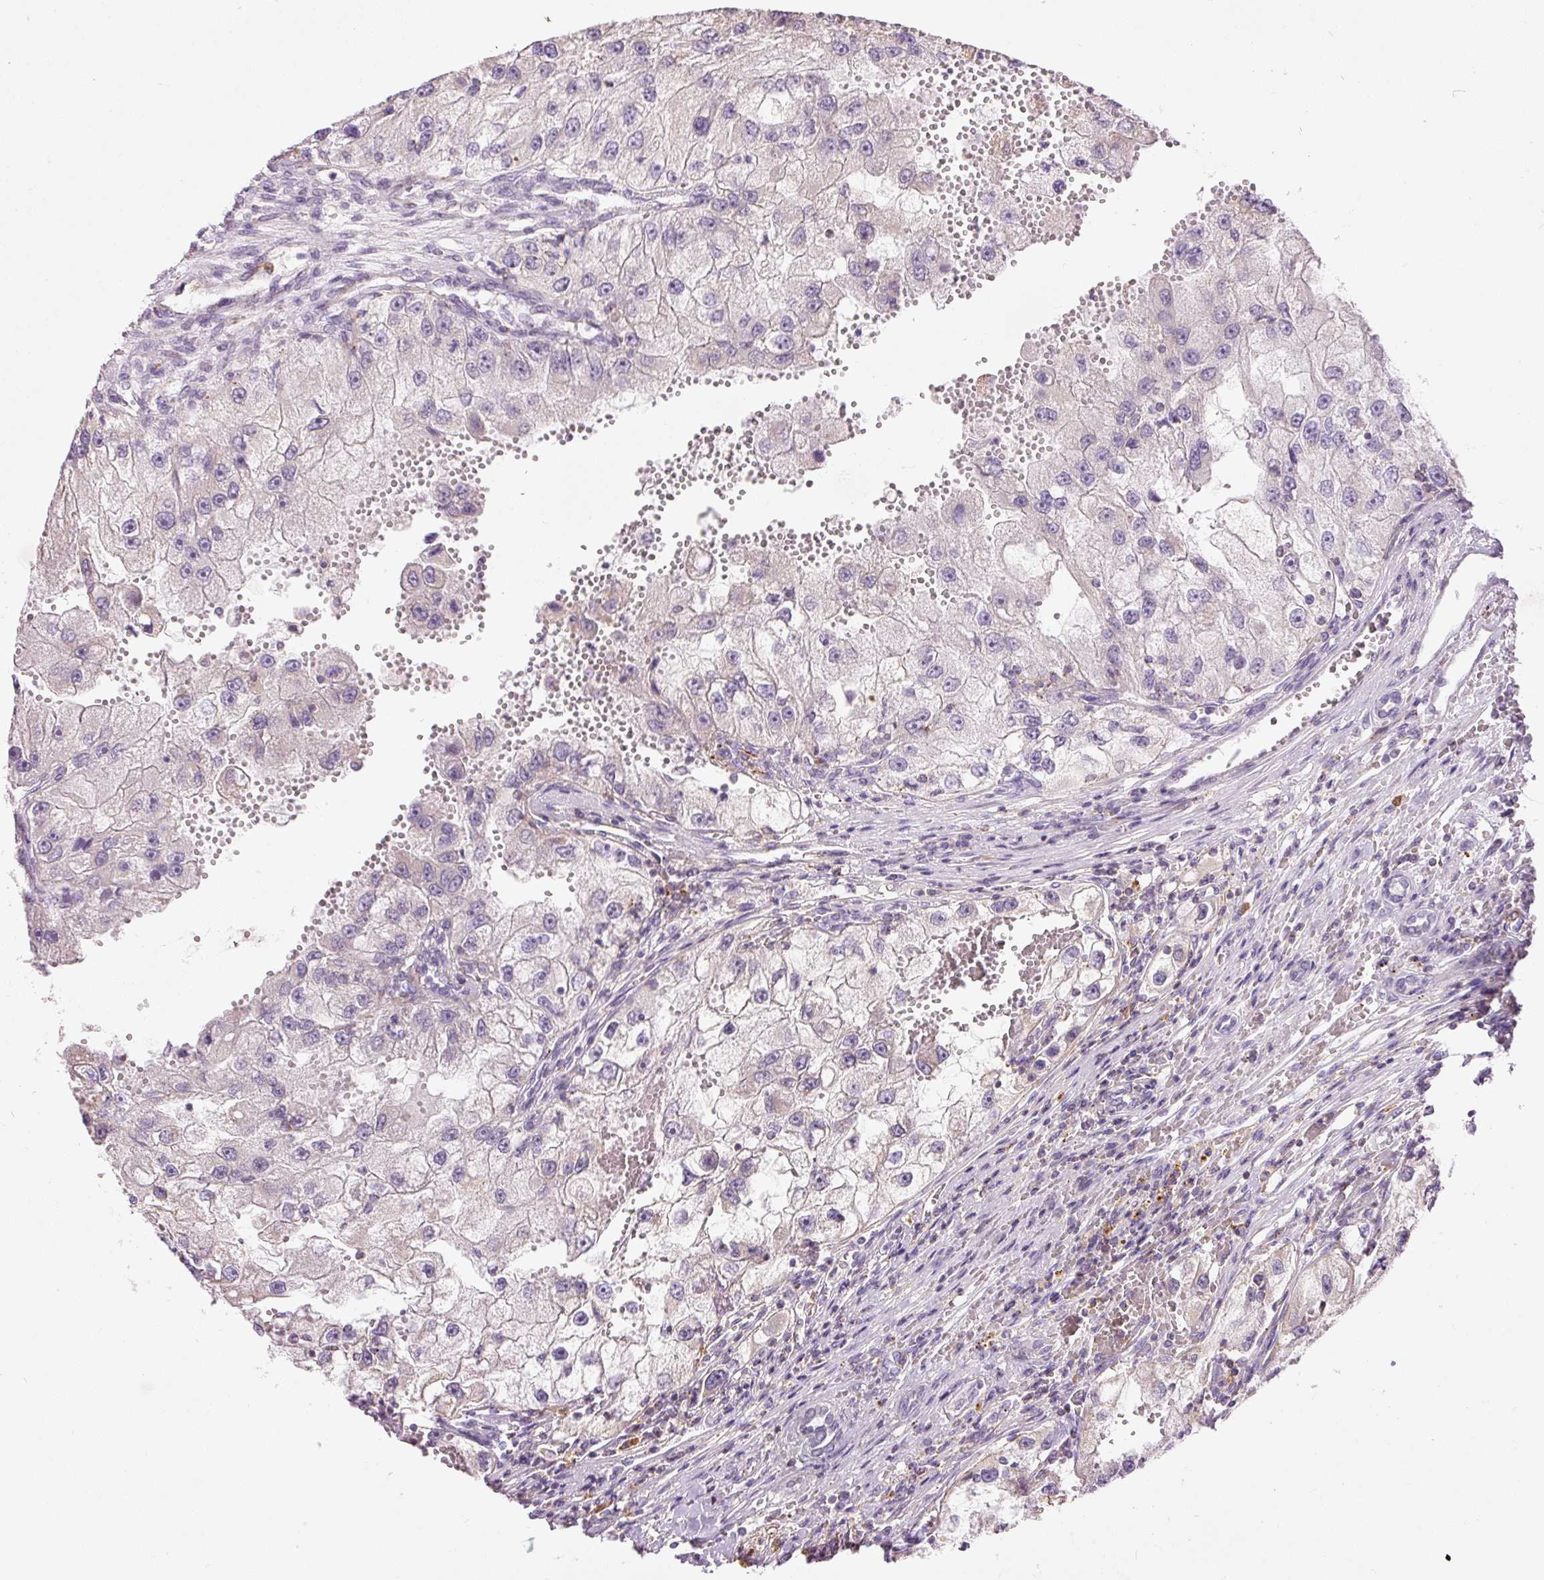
{"staining": {"intensity": "negative", "quantity": "none", "location": "none"}, "tissue": "renal cancer", "cell_type": "Tumor cells", "image_type": "cancer", "snomed": [{"axis": "morphology", "description": "Adenocarcinoma, NOS"}, {"axis": "topography", "description": "Kidney"}], "caption": "An immunohistochemistry image of renal adenocarcinoma is shown. There is no staining in tumor cells of renal adenocarcinoma.", "gene": "DOK6", "patient": {"sex": "male", "age": 63}}